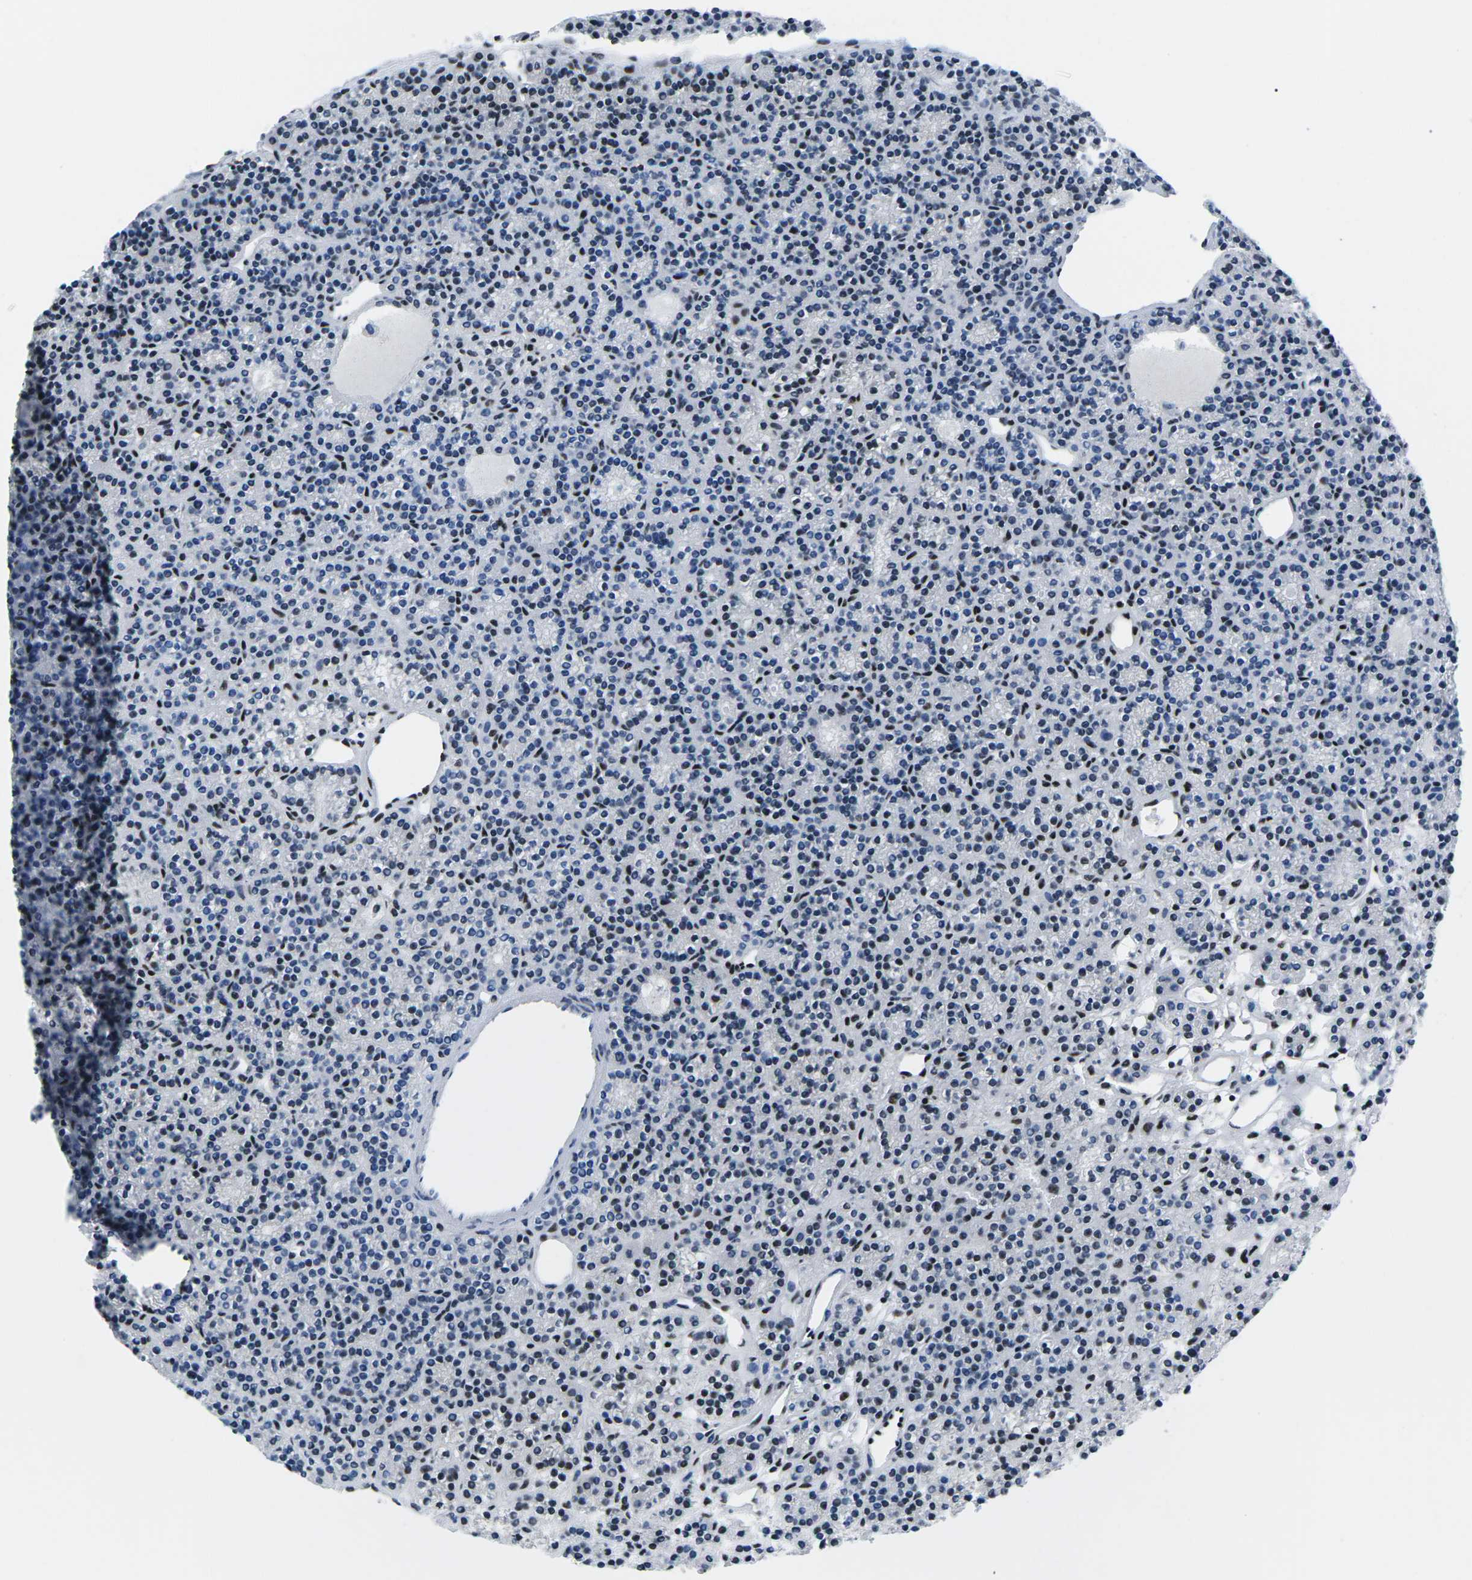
{"staining": {"intensity": "strong", "quantity": "25%-75%", "location": "nuclear"}, "tissue": "parathyroid gland", "cell_type": "Glandular cells", "image_type": "normal", "snomed": [{"axis": "morphology", "description": "Normal tissue, NOS"}, {"axis": "morphology", "description": "Adenoma, NOS"}, {"axis": "topography", "description": "Parathyroid gland"}], "caption": "Immunohistochemistry micrograph of normal parathyroid gland: human parathyroid gland stained using immunohistochemistry exhibits high levels of strong protein expression localized specifically in the nuclear of glandular cells, appearing as a nuclear brown color.", "gene": "ATF1", "patient": {"sex": "female", "age": 64}}